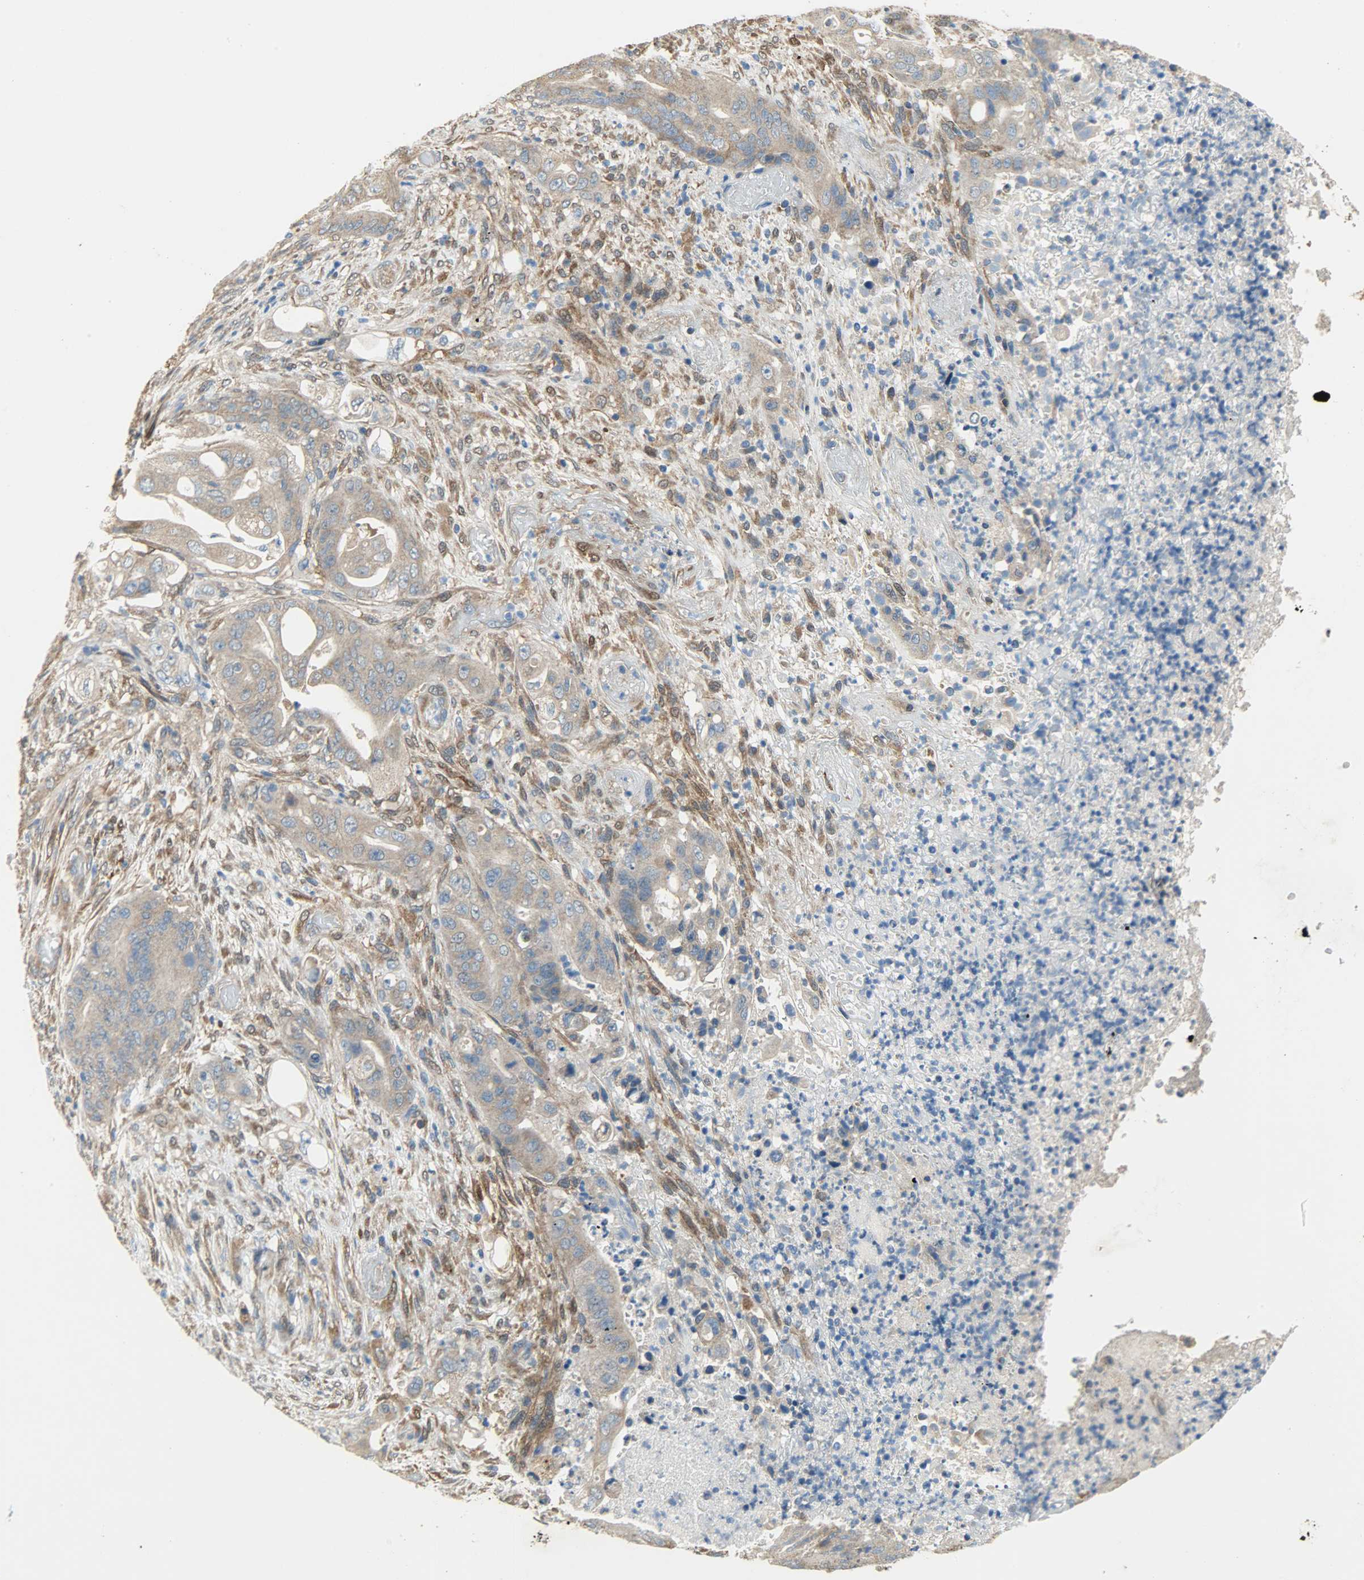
{"staining": {"intensity": "moderate", "quantity": ">75%", "location": "cytoplasmic/membranous"}, "tissue": "stomach cancer", "cell_type": "Tumor cells", "image_type": "cancer", "snomed": [{"axis": "morphology", "description": "Adenocarcinoma, NOS"}, {"axis": "topography", "description": "Stomach"}], "caption": "There is medium levels of moderate cytoplasmic/membranous positivity in tumor cells of stomach cancer, as demonstrated by immunohistochemical staining (brown color).", "gene": "C1orf198", "patient": {"sex": "female", "age": 73}}